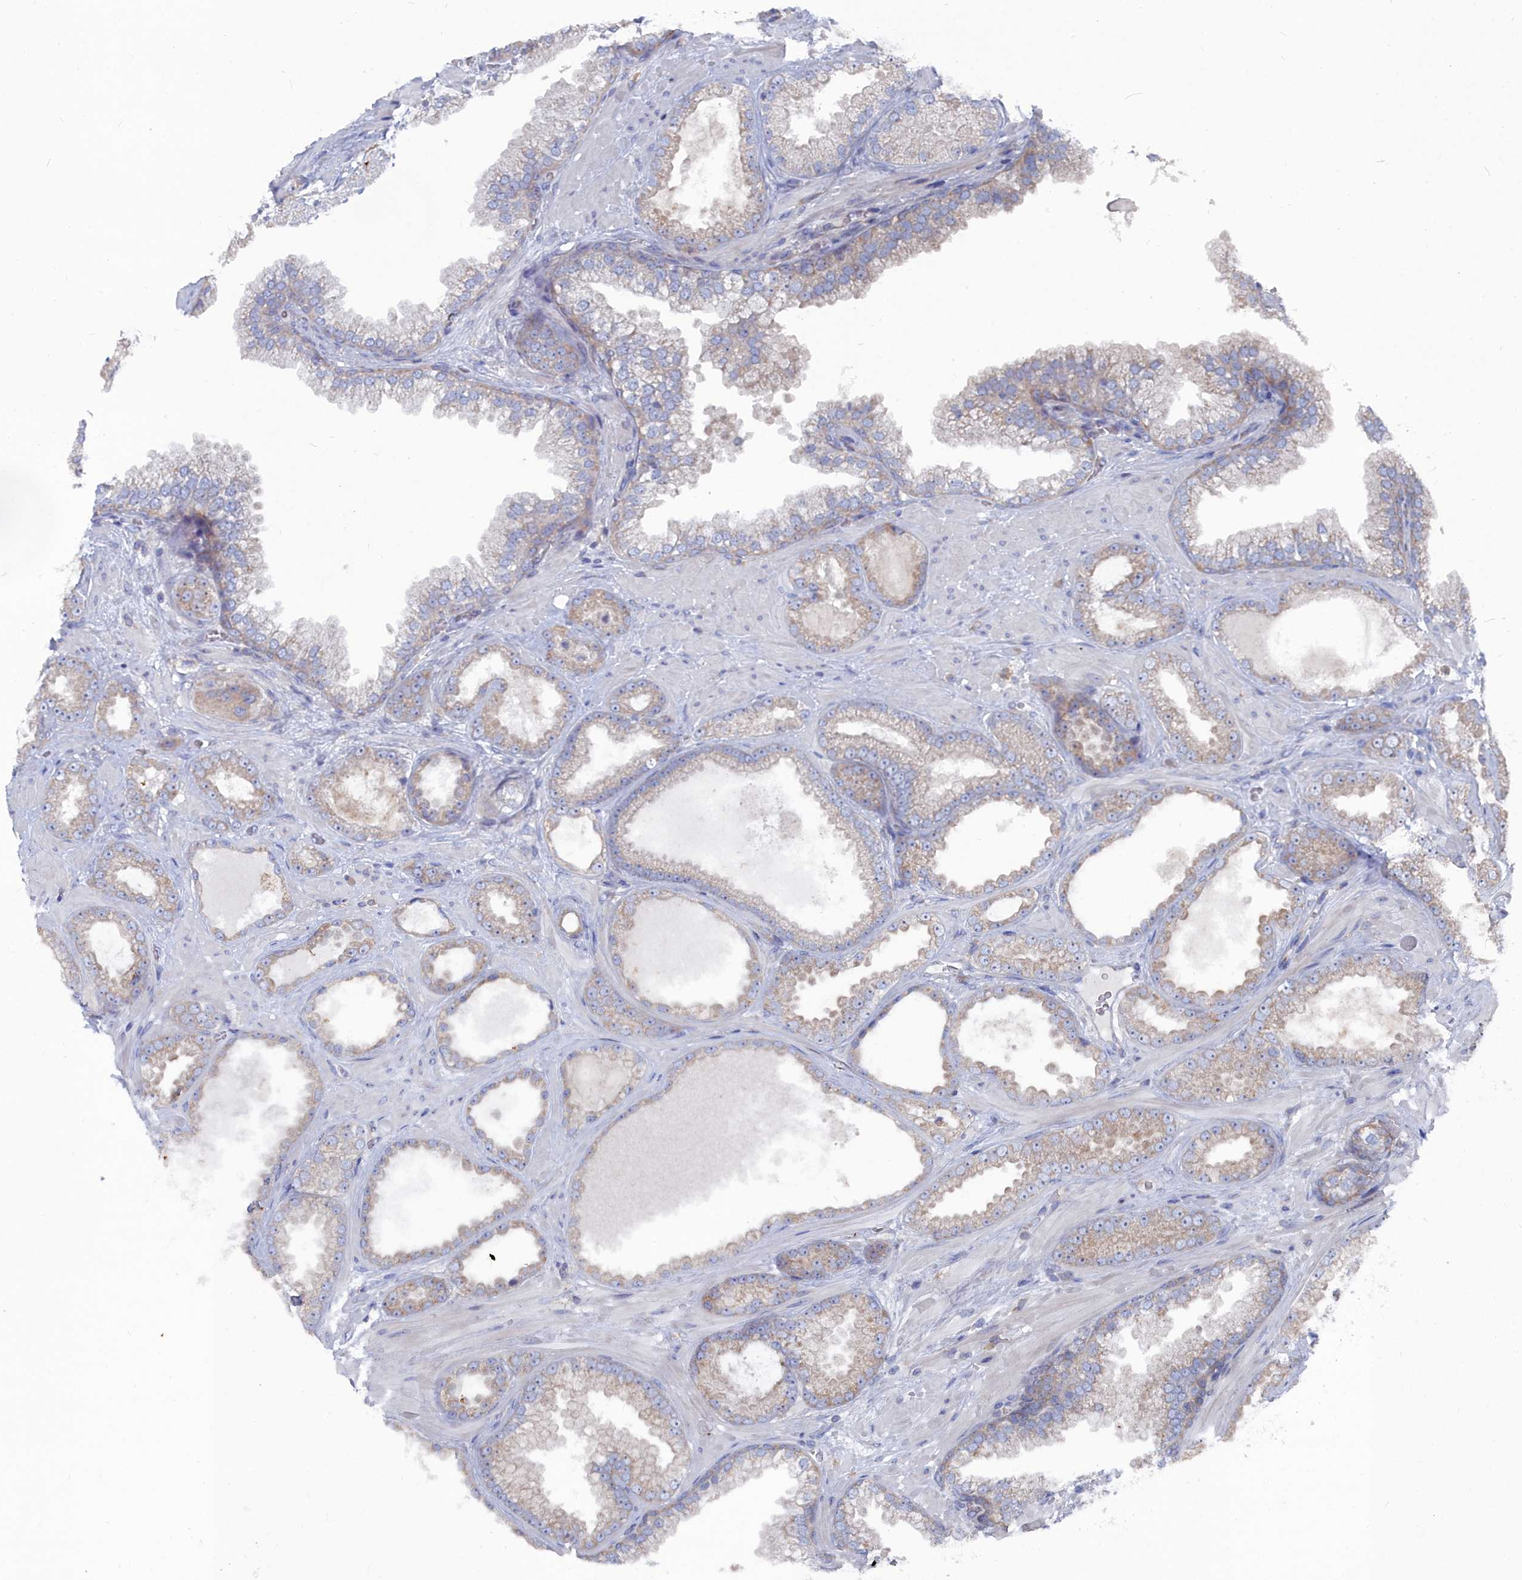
{"staining": {"intensity": "weak", "quantity": ">75%", "location": "cytoplasmic/membranous"}, "tissue": "prostate cancer", "cell_type": "Tumor cells", "image_type": "cancer", "snomed": [{"axis": "morphology", "description": "Adenocarcinoma, Low grade"}, {"axis": "topography", "description": "Prostate"}], "caption": "Immunohistochemical staining of human prostate cancer (low-grade adenocarcinoma) demonstrates low levels of weak cytoplasmic/membranous protein positivity in about >75% of tumor cells.", "gene": "CCDC149", "patient": {"sex": "male", "age": 57}}